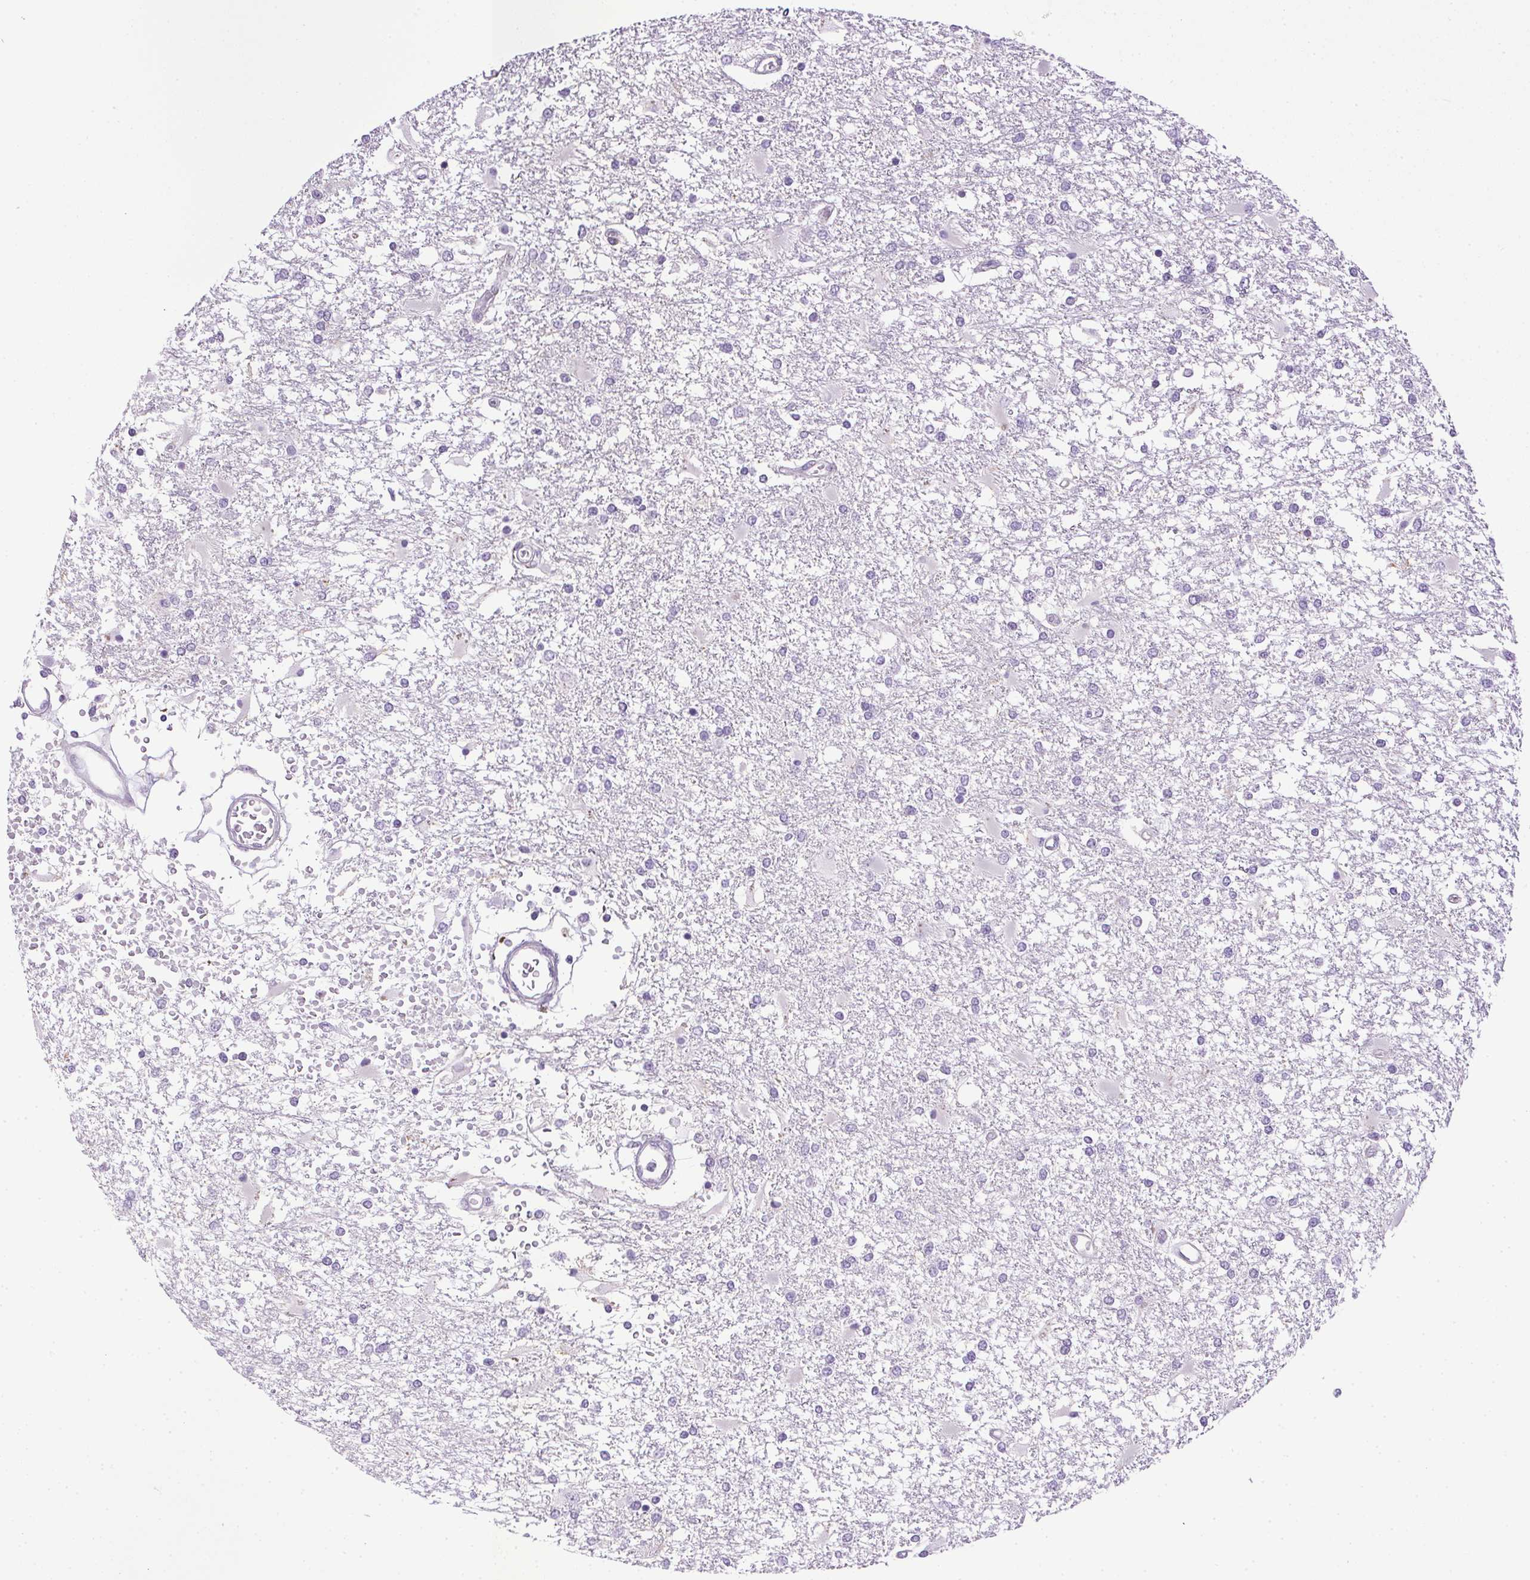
{"staining": {"intensity": "negative", "quantity": "none", "location": "none"}, "tissue": "glioma", "cell_type": "Tumor cells", "image_type": "cancer", "snomed": [{"axis": "morphology", "description": "Glioma, malignant, High grade"}, {"axis": "topography", "description": "Cerebral cortex"}], "caption": "Malignant glioma (high-grade) was stained to show a protein in brown. There is no significant positivity in tumor cells.", "gene": "PRL", "patient": {"sex": "male", "age": 79}}